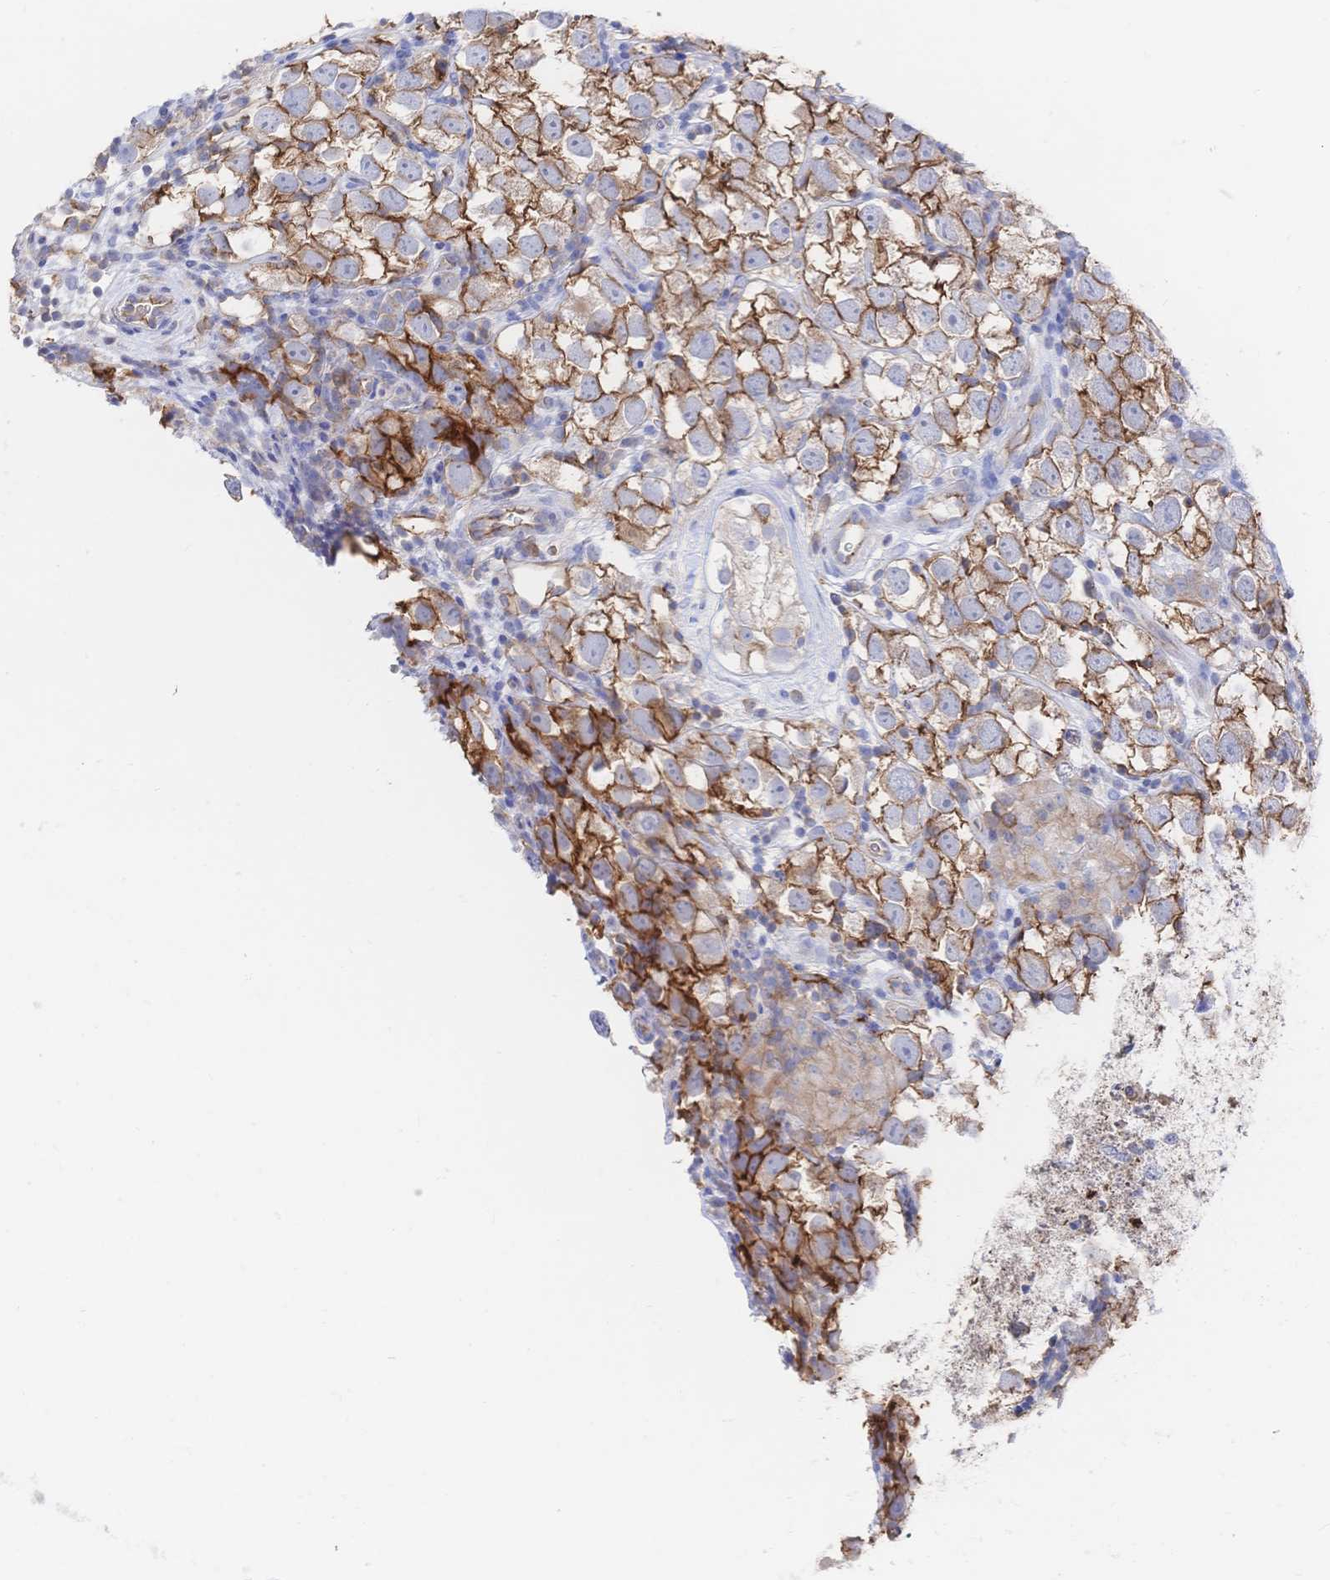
{"staining": {"intensity": "moderate", "quantity": ">75%", "location": "cytoplasmic/membranous"}, "tissue": "testis cancer", "cell_type": "Tumor cells", "image_type": "cancer", "snomed": [{"axis": "morphology", "description": "Seminoma, NOS"}, {"axis": "topography", "description": "Testis"}], "caption": "Testis cancer stained for a protein demonstrates moderate cytoplasmic/membranous positivity in tumor cells.", "gene": "F11R", "patient": {"sex": "male", "age": 26}}